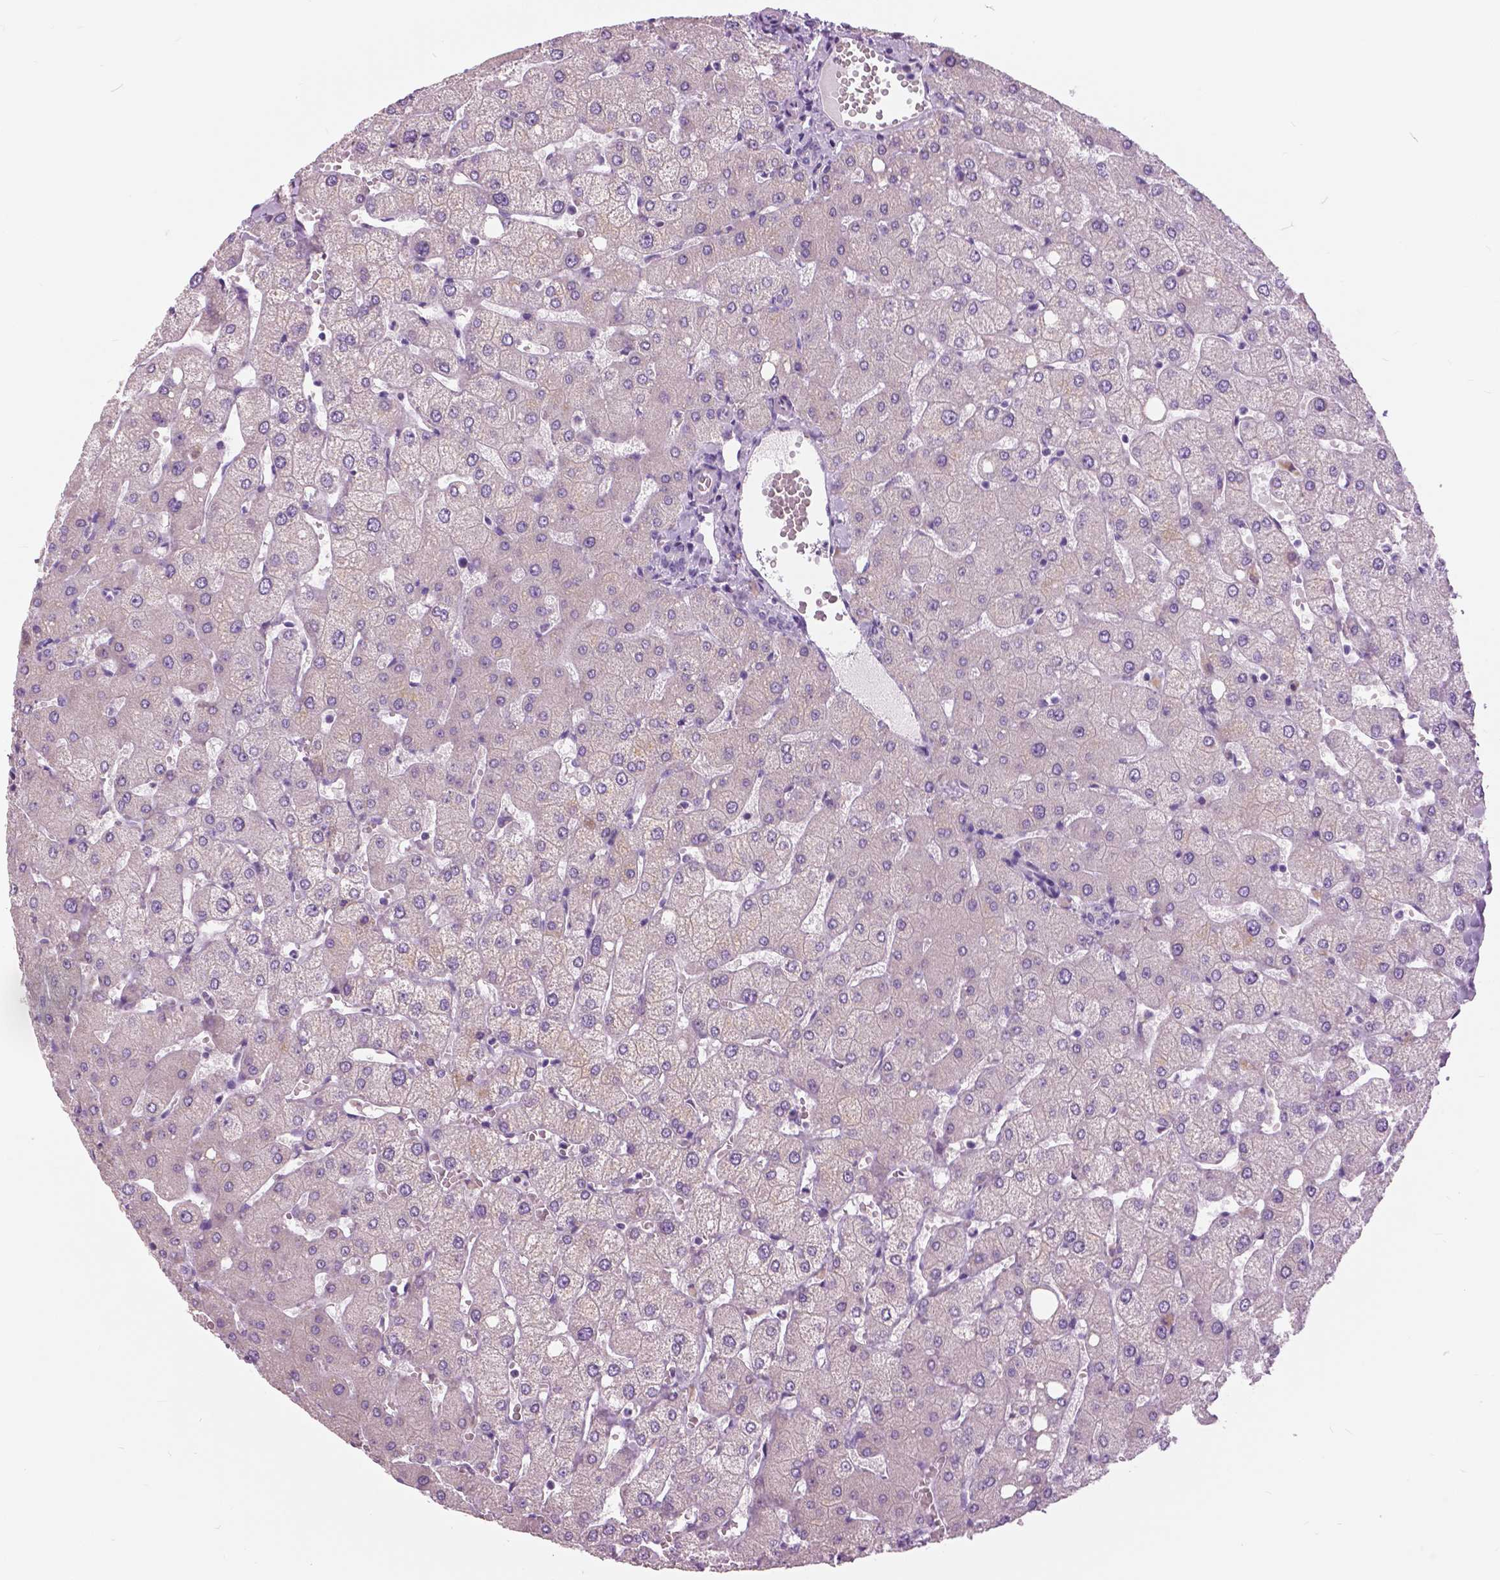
{"staining": {"intensity": "negative", "quantity": "none", "location": "none"}, "tissue": "liver", "cell_type": "Cholangiocytes", "image_type": "normal", "snomed": [{"axis": "morphology", "description": "Normal tissue, NOS"}, {"axis": "topography", "description": "Liver"}], "caption": "IHC of unremarkable liver demonstrates no expression in cholangiocytes. The staining is performed using DAB (3,3'-diaminobenzidine) brown chromogen with nuclei counter-stained in using hematoxylin.", "gene": "SERPINI1", "patient": {"sex": "female", "age": 54}}